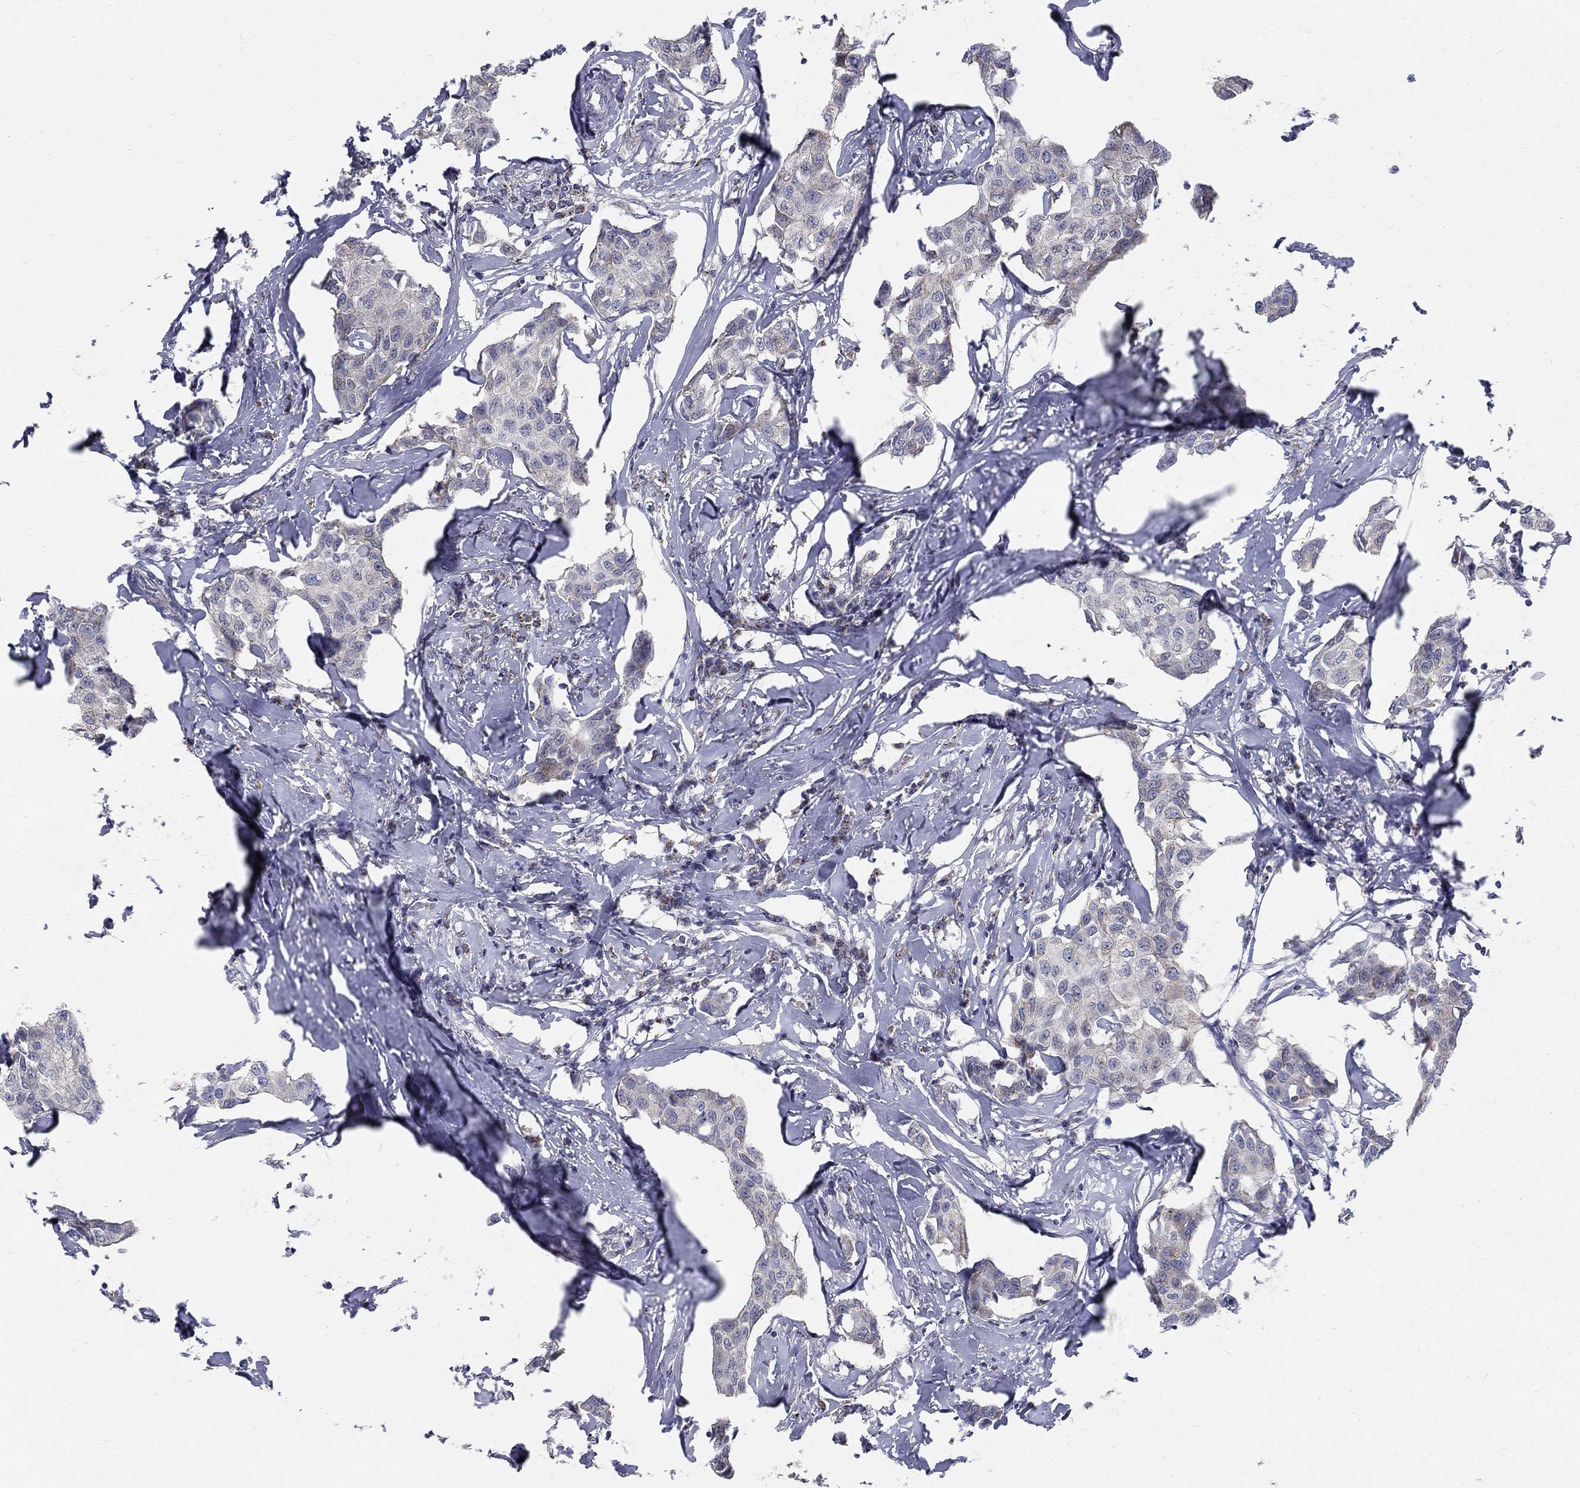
{"staining": {"intensity": "weak", "quantity": "<25%", "location": "cytoplasmic/membranous"}, "tissue": "breast cancer", "cell_type": "Tumor cells", "image_type": "cancer", "snomed": [{"axis": "morphology", "description": "Duct carcinoma"}, {"axis": "topography", "description": "Breast"}], "caption": "Protein analysis of breast invasive ductal carcinoma displays no significant expression in tumor cells. (Brightfield microscopy of DAB immunohistochemistry (IHC) at high magnification).", "gene": "PANK3", "patient": {"sex": "female", "age": 80}}